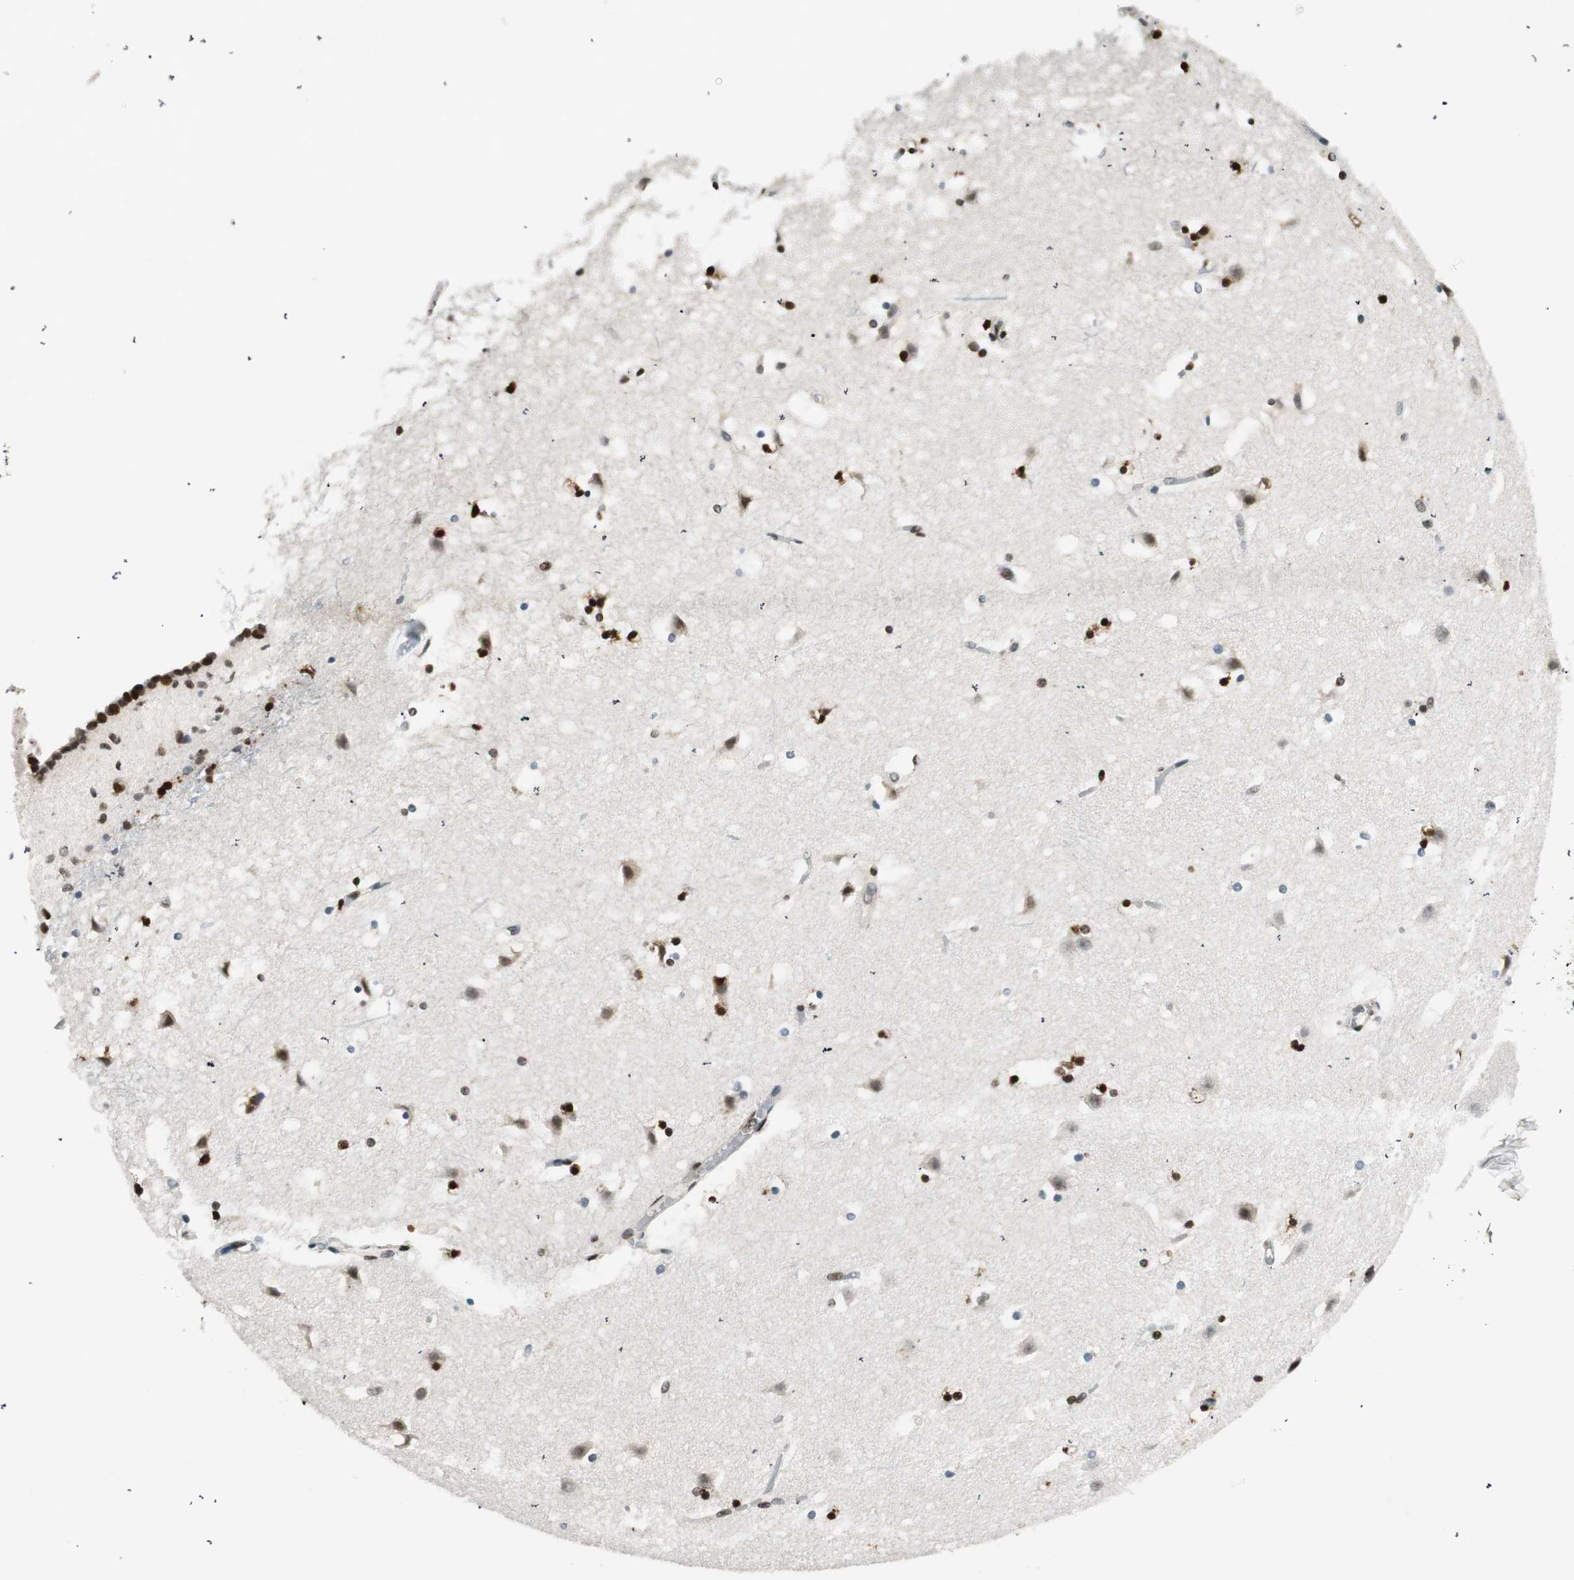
{"staining": {"intensity": "strong", "quantity": ">75%", "location": "nuclear"}, "tissue": "caudate", "cell_type": "Glial cells", "image_type": "normal", "snomed": [{"axis": "morphology", "description": "Normal tissue, NOS"}, {"axis": "topography", "description": "Lateral ventricle wall"}], "caption": "IHC of unremarkable caudate reveals high levels of strong nuclear expression in approximately >75% of glial cells.", "gene": "RING1", "patient": {"sex": "male", "age": 45}}